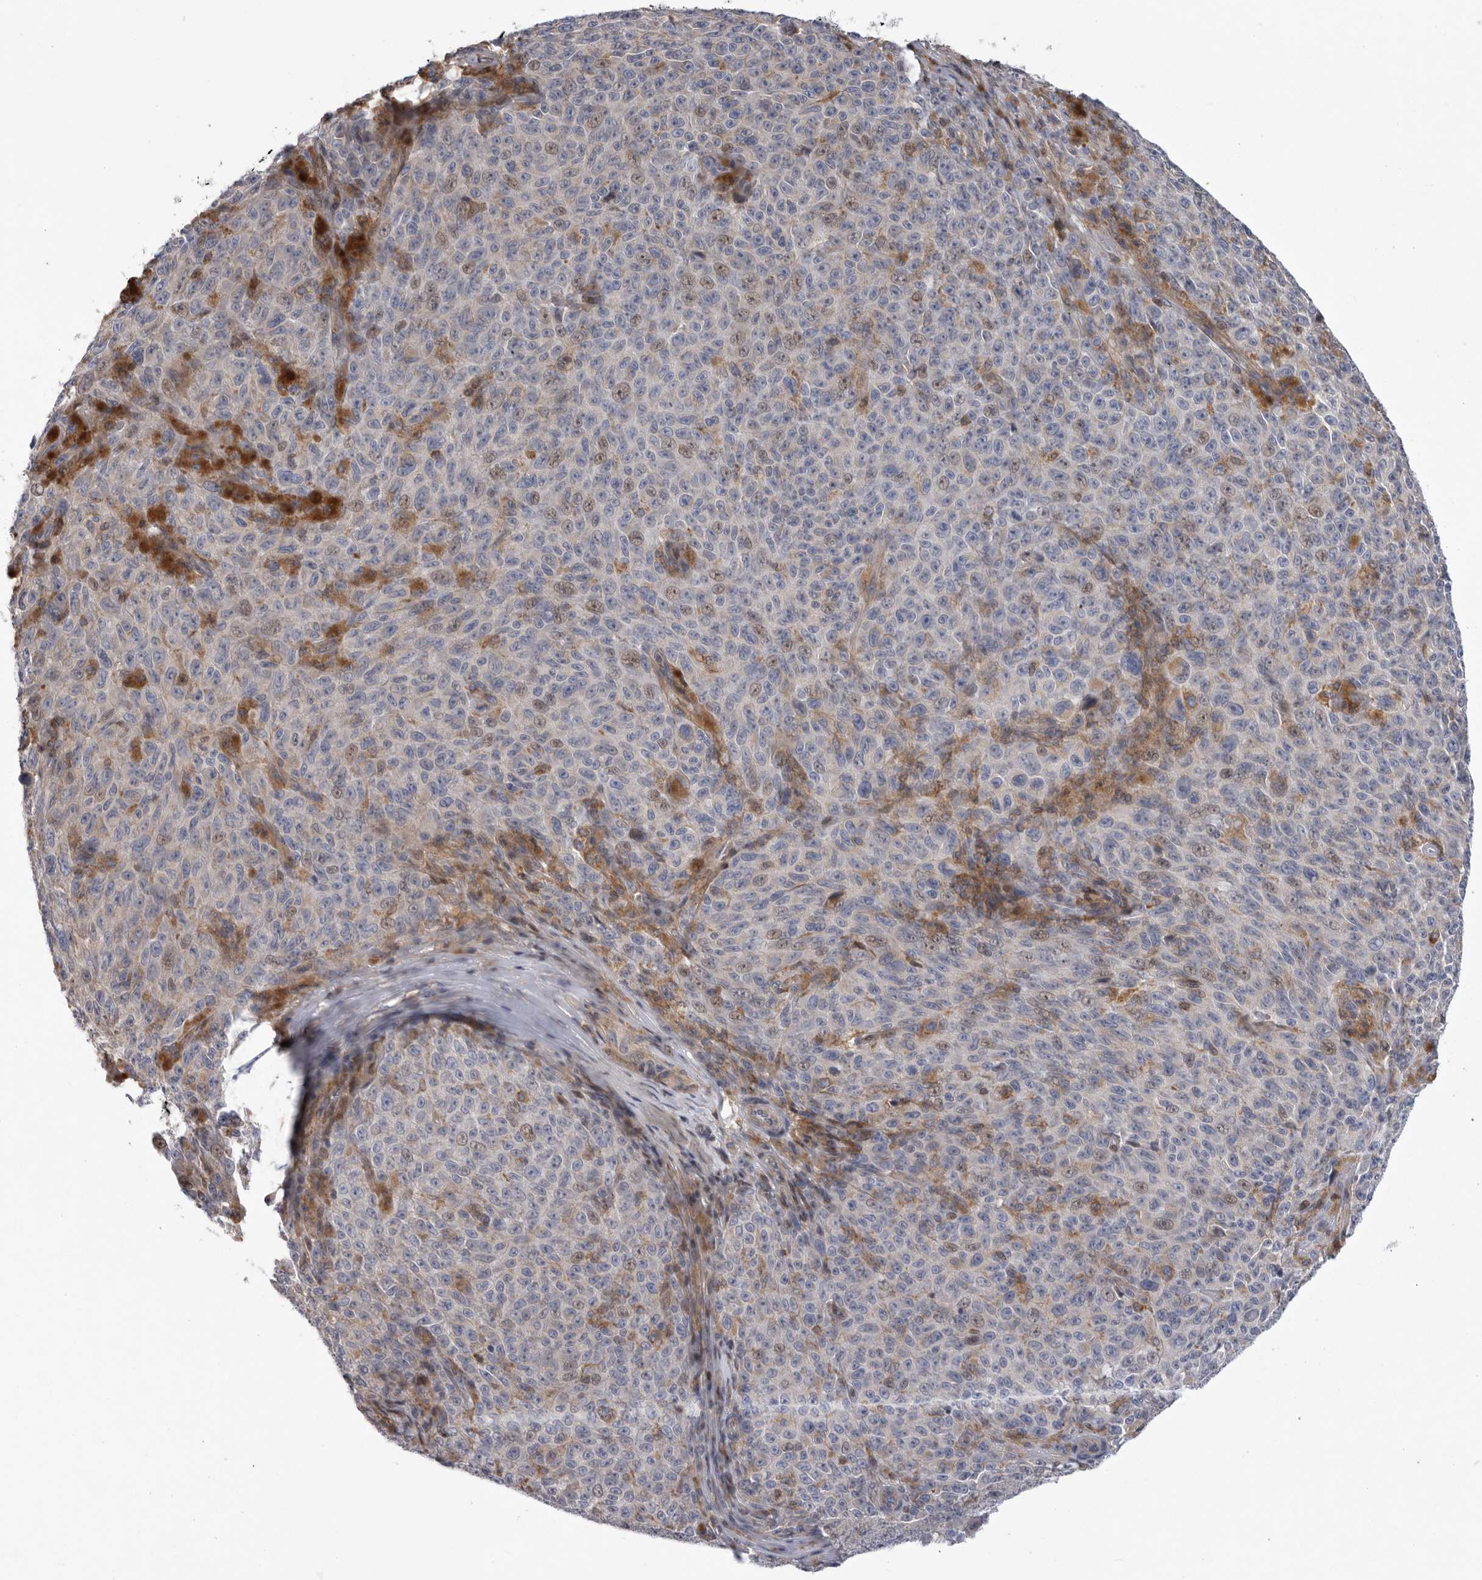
{"staining": {"intensity": "negative", "quantity": "none", "location": "none"}, "tissue": "melanoma", "cell_type": "Tumor cells", "image_type": "cancer", "snomed": [{"axis": "morphology", "description": "Malignant melanoma, NOS"}, {"axis": "topography", "description": "Skin"}], "caption": "Malignant melanoma was stained to show a protein in brown. There is no significant expression in tumor cells.", "gene": "MPZL1", "patient": {"sex": "female", "age": 82}}